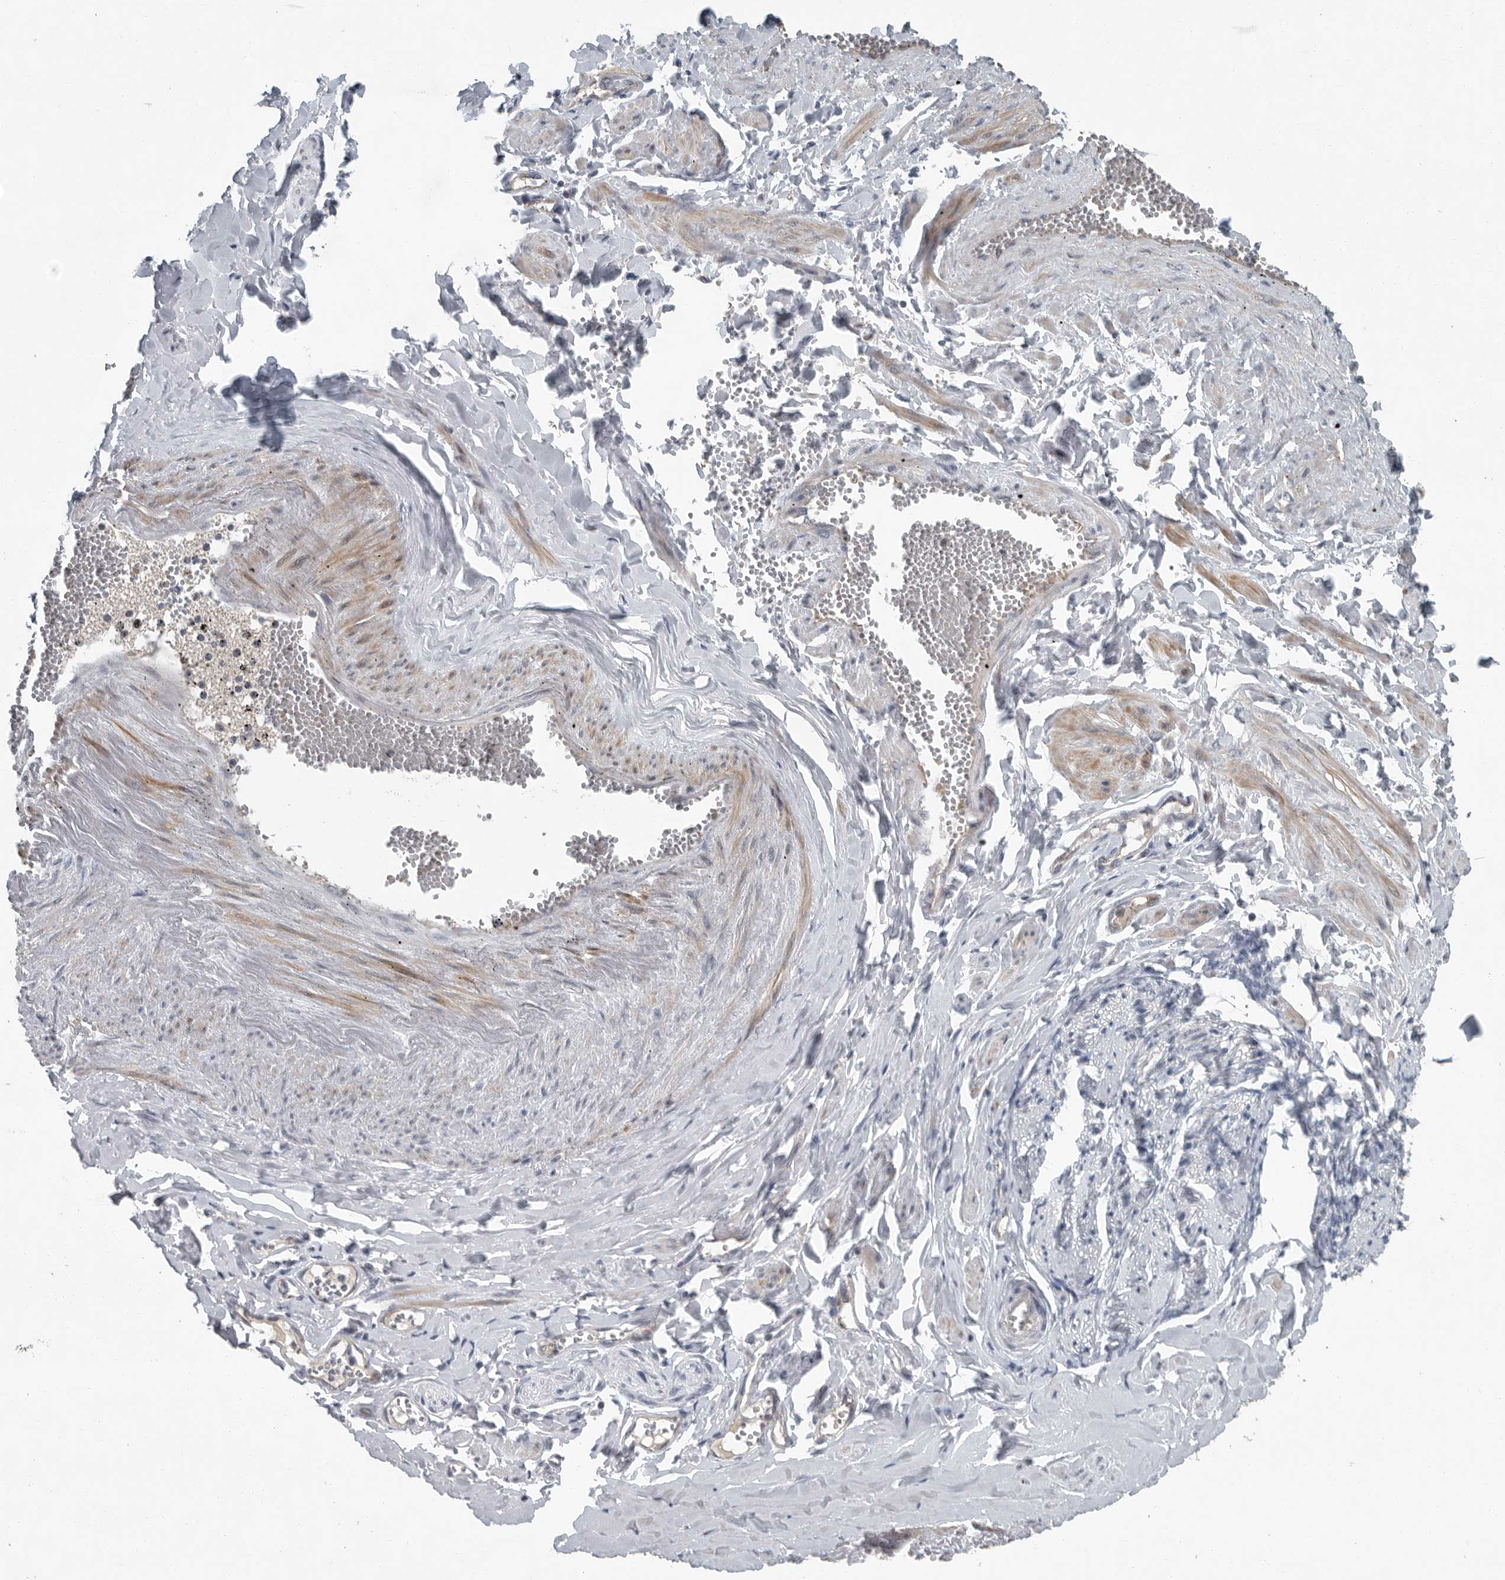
{"staining": {"intensity": "negative", "quantity": "none", "location": "none"}, "tissue": "adipose tissue", "cell_type": "Adipocytes", "image_type": "normal", "snomed": [{"axis": "morphology", "description": "Normal tissue, NOS"}, {"axis": "topography", "description": "Vascular tissue"}, {"axis": "topography", "description": "Fallopian tube"}, {"axis": "topography", "description": "Ovary"}], "caption": "The micrograph reveals no significant staining in adipocytes of adipose tissue. (DAB (3,3'-diaminobenzidine) IHC, high magnification).", "gene": "MPP3", "patient": {"sex": "female", "age": 67}}